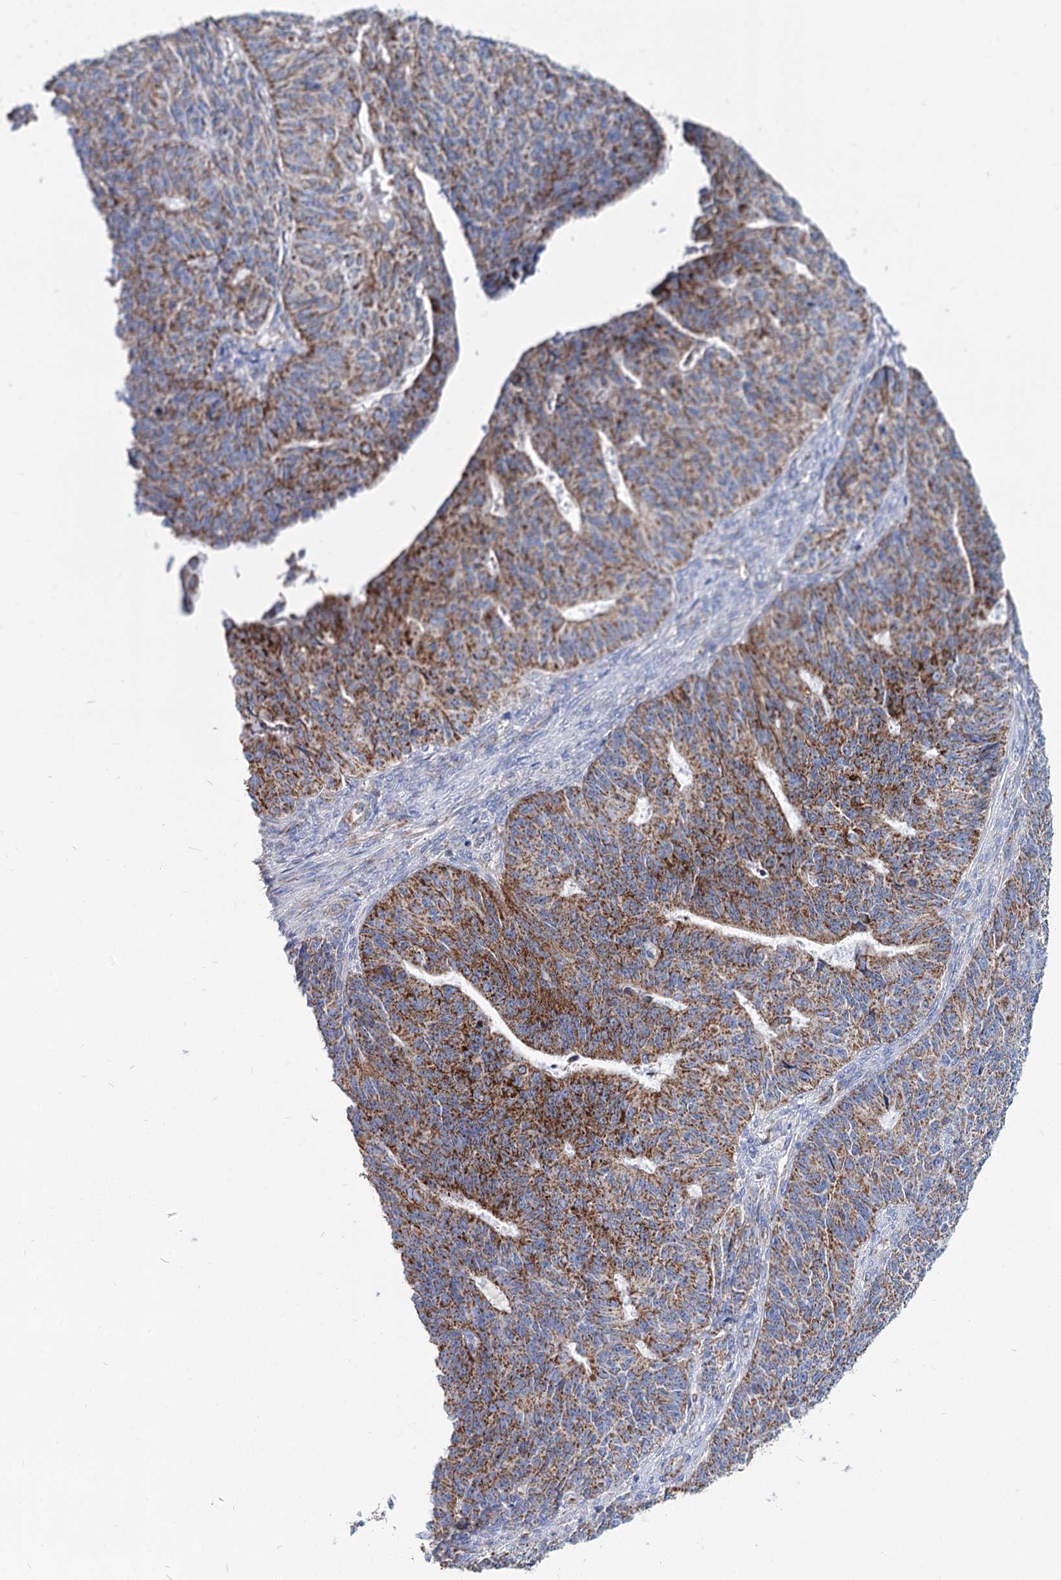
{"staining": {"intensity": "strong", "quantity": "25%-75%", "location": "cytoplasmic/membranous"}, "tissue": "endometrial cancer", "cell_type": "Tumor cells", "image_type": "cancer", "snomed": [{"axis": "morphology", "description": "Adenocarcinoma, NOS"}, {"axis": "topography", "description": "Endometrium"}], "caption": "A micrograph of human adenocarcinoma (endometrial) stained for a protein reveals strong cytoplasmic/membranous brown staining in tumor cells.", "gene": "MCCC2", "patient": {"sex": "female", "age": 32}}